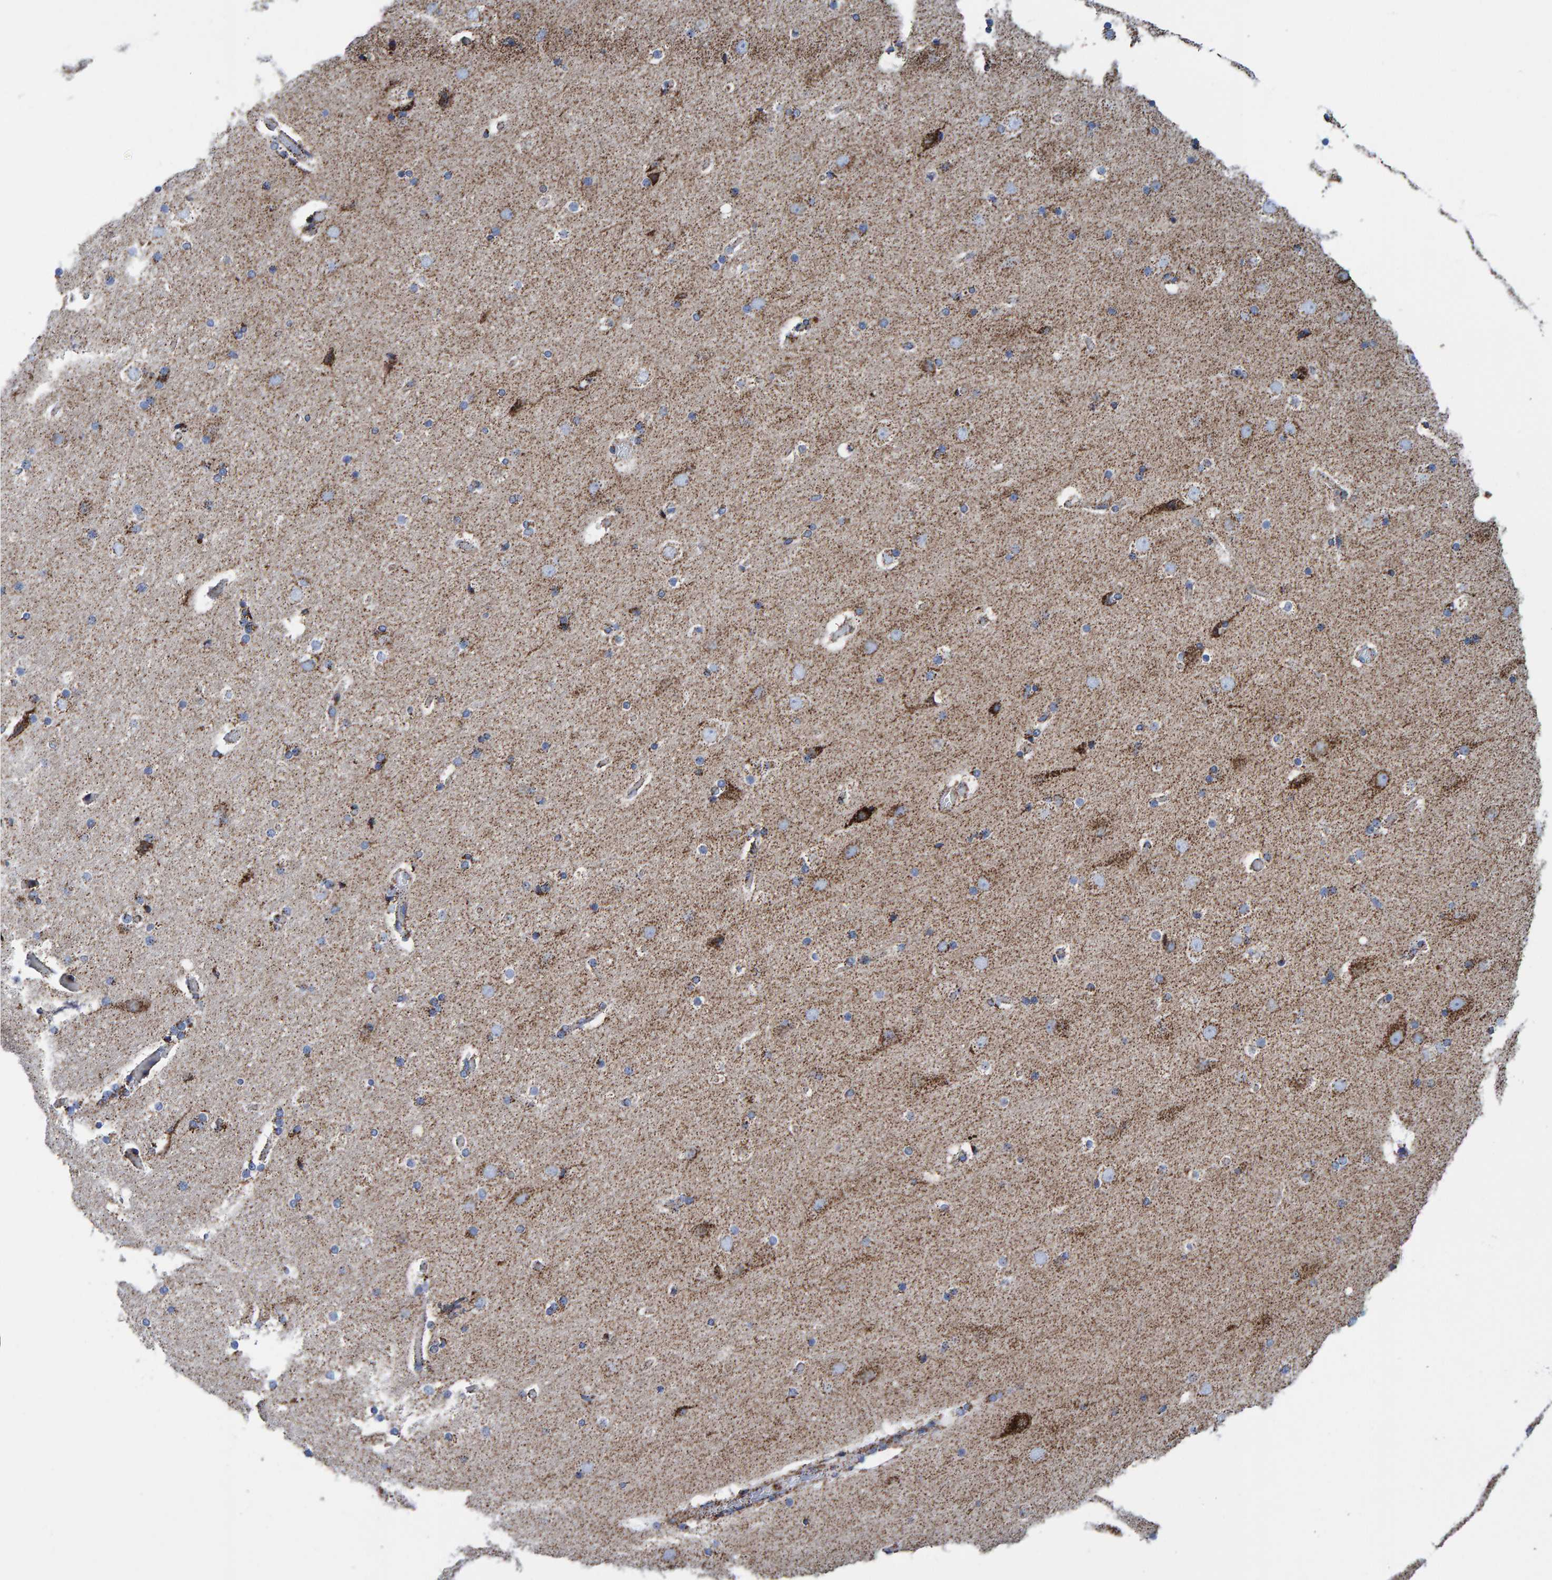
{"staining": {"intensity": "moderate", "quantity": ">75%", "location": "cytoplasmic/membranous"}, "tissue": "cerebral cortex", "cell_type": "Endothelial cells", "image_type": "normal", "snomed": [{"axis": "morphology", "description": "Normal tissue, NOS"}, {"axis": "topography", "description": "Cerebral cortex"}], "caption": "This image displays immunohistochemistry (IHC) staining of benign human cerebral cortex, with medium moderate cytoplasmic/membranous positivity in approximately >75% of endothelial cells.", "gene": "ENSG00000262660", "patient": {"sex": "male", "age": 57}}